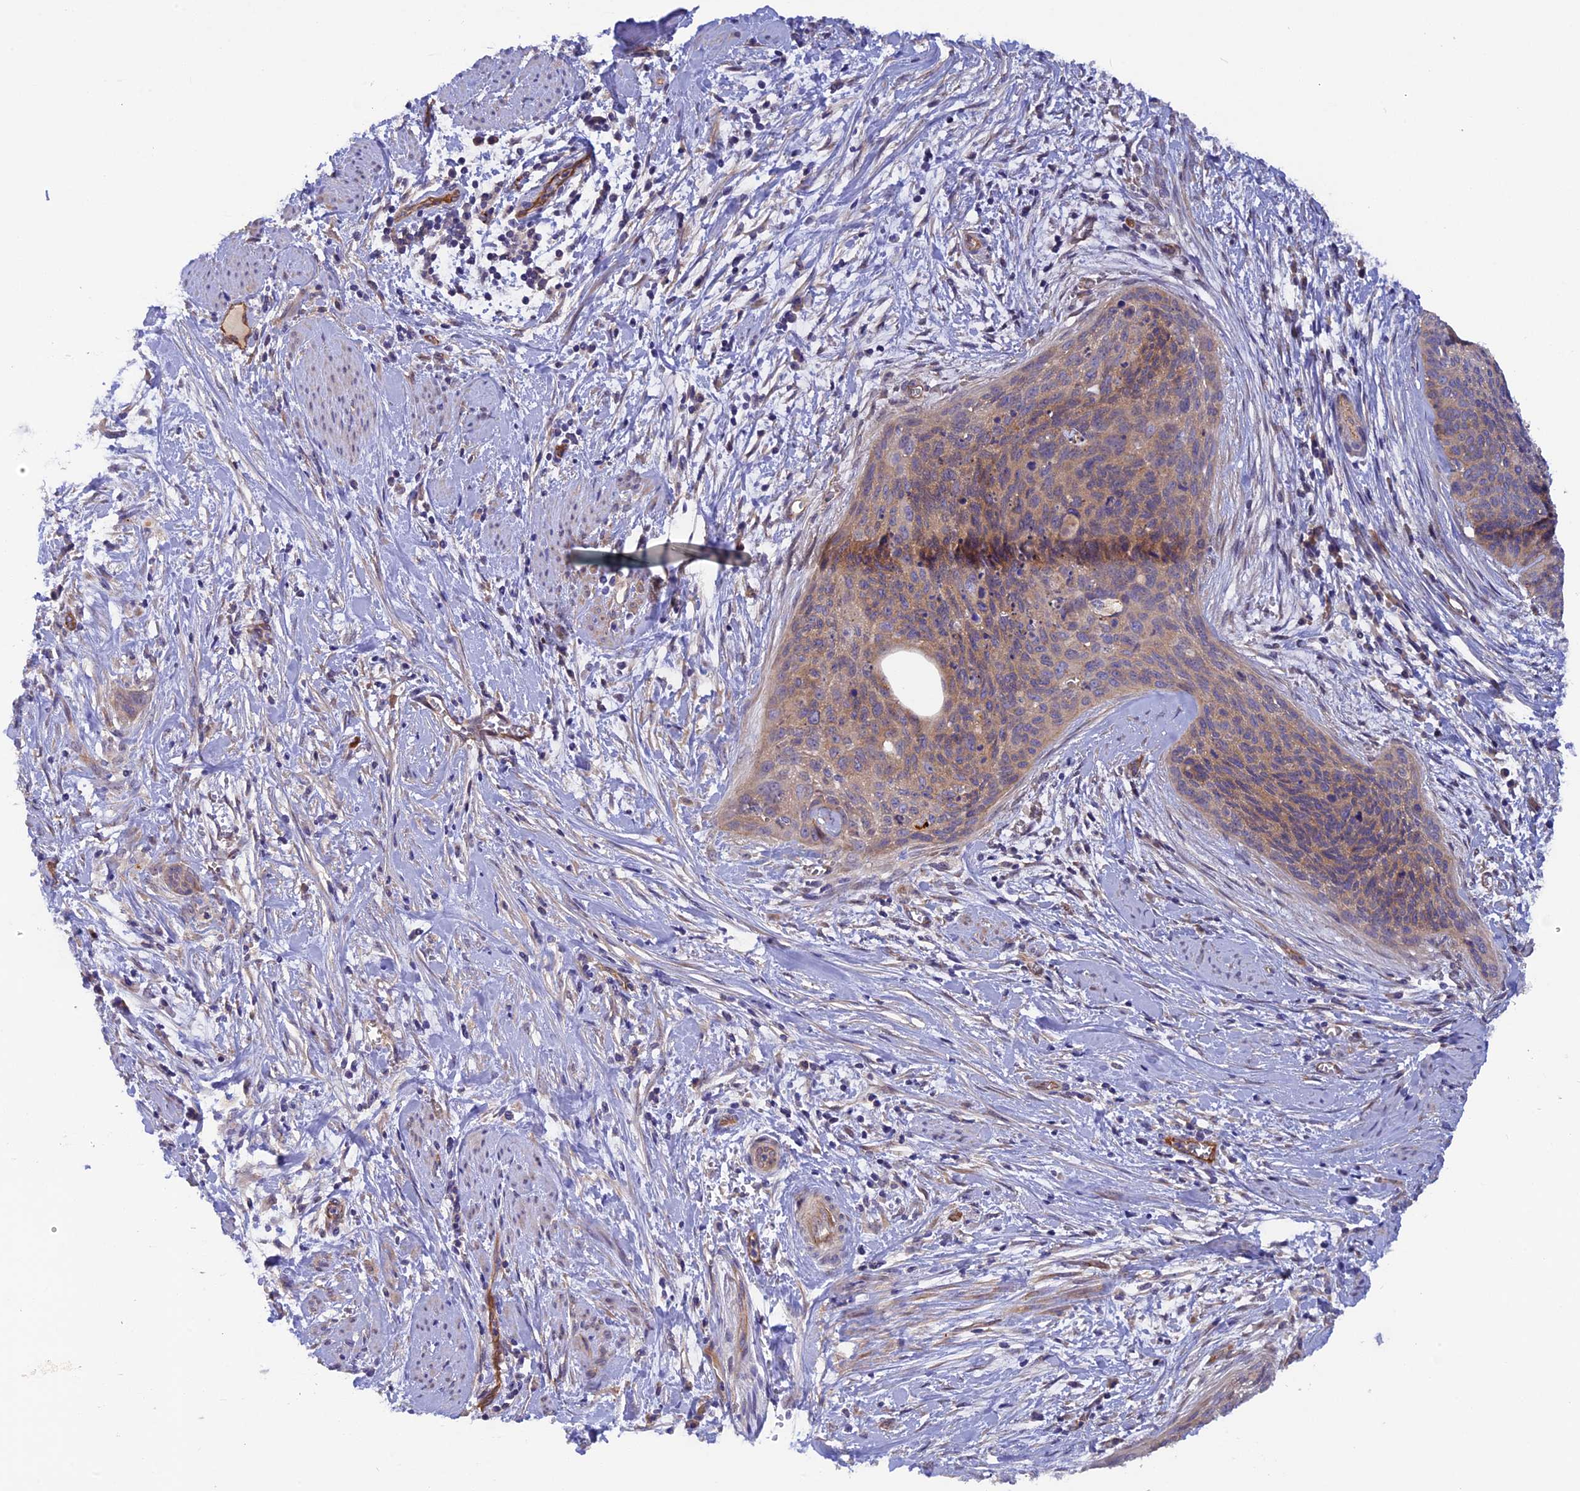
{"staining": {"intensity": "weak", "quantity": ">75%", "location": "cytoplasmic/membranous"}, "tissue": "cervical cancer", "cell_type": "Tumor cells", "image_type": "cancer", "snomed": [{"axis": "morphology", "description": "Squamous cell carcinoma, NOS"}, {"axis": "topography", "description": "Cervix"}], "caption": "This image shows immunohistochemistry (IHC) staining of human cervical squamous cell carcinoma, with low weak cytoplasmic/membranous positivity in approximately >75% of tumor cells.", "gene": "DUS3L", "patient": {"sex": "female", "age": 55}}